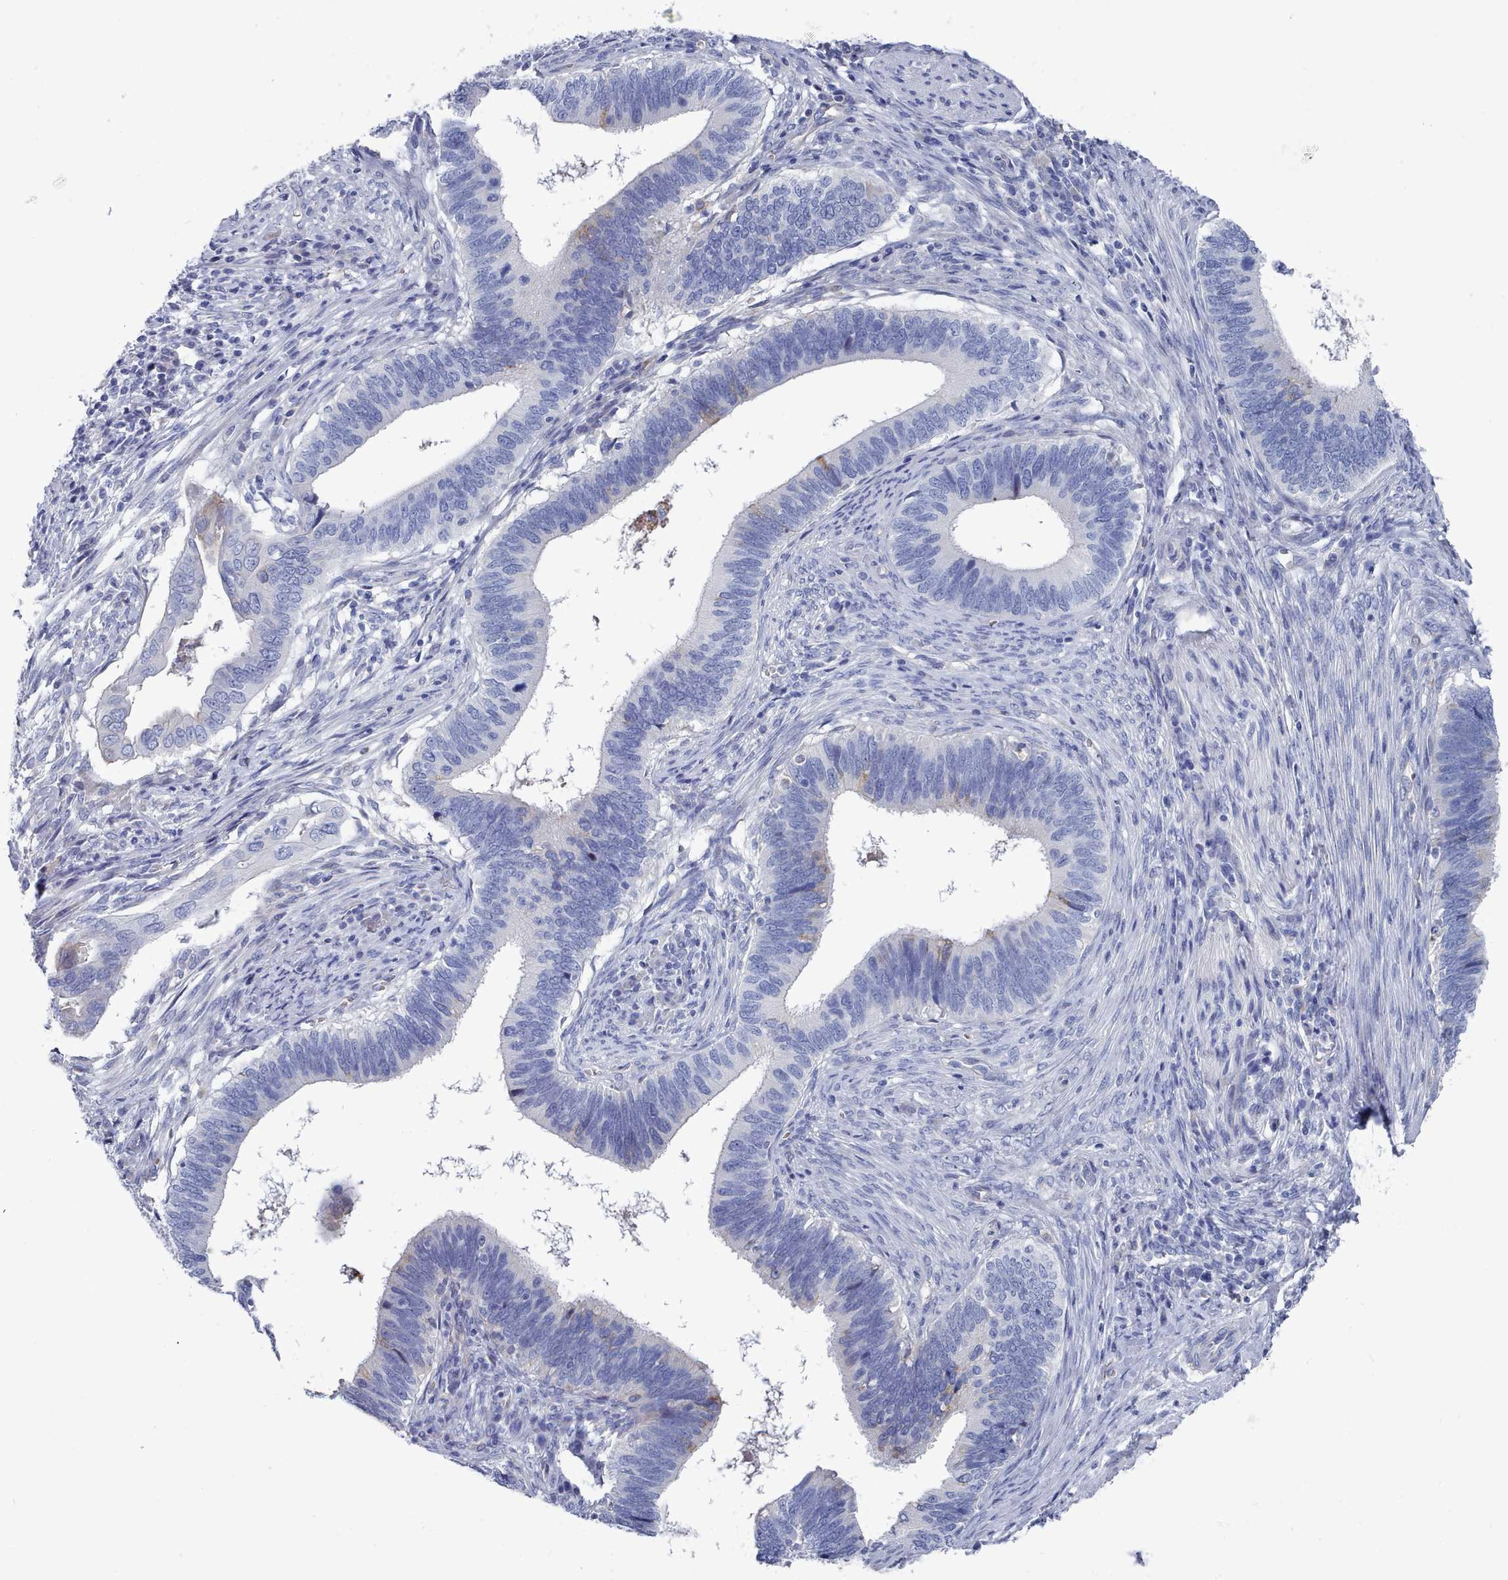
{"staining": {"intensity": "negative", "quantity": "none", "location": "none"}, "tissue": "cervical cancer", "cell_type": "Tumor cells", "image_type": "cancer", "snomed": [{"axis": "morphology", "description": "Adenocarcinoma, NOS"}, {"axis": "topography", "description": "Cervix"}], "caption": "Immunohistochemistry of human cervical cancer shows no expression in tumor cells. (Brightfield microscopy of DAB (3,3'-diaminobenzidine) IHC at high magnification).", "gene": "PDE4C", "patient": {"sex": "female", "age": 42}}